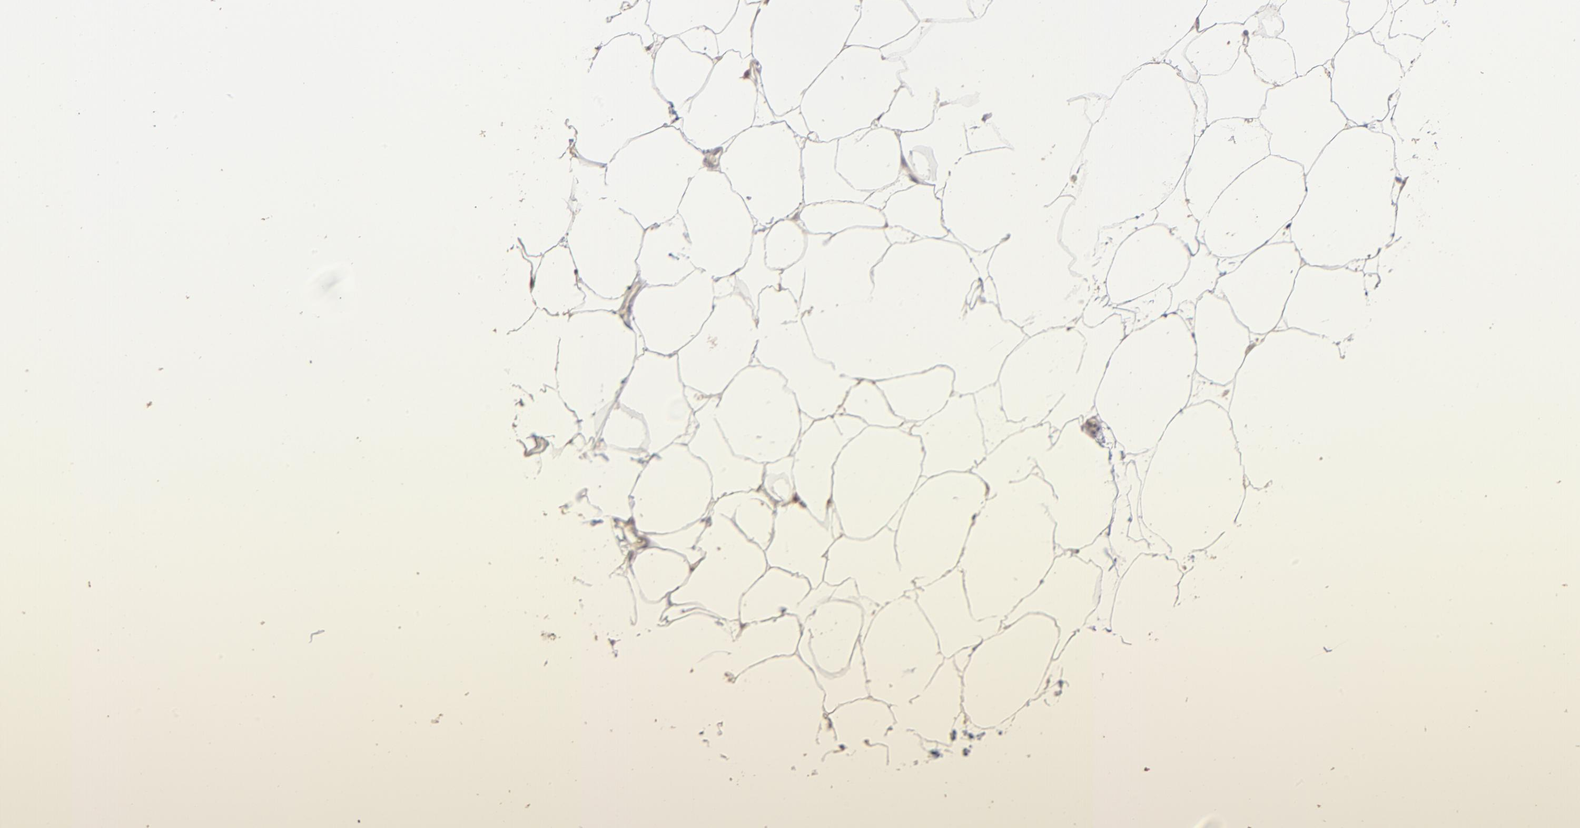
{"staining": {"intensity": "negative", "quantity": "none", "location": "none"}, "tissue": "adipose tissue", "cell_type": "Adipocytes", "image_type": "normal", "snomed": [{"axis": "morphology", "description": "Normal tissue, NOS"}, {"axis": "morphology", "description": "Duct carcinoma"}, {"axis": "topography", "description": "Breast"}, {"axis": "topography", "description": "Adipose tissue"}], "caption": "IHC micrograph of unremarkable adipose tissue stained for a protein (brown), which reveals no expression in adipocytes. (DAB immunohistochemistry (IHC) visualized using brightfield microscopy, high magnification).", "gene": "IVNS1ABP", "patient": {"sex": "female", "age": 37}}